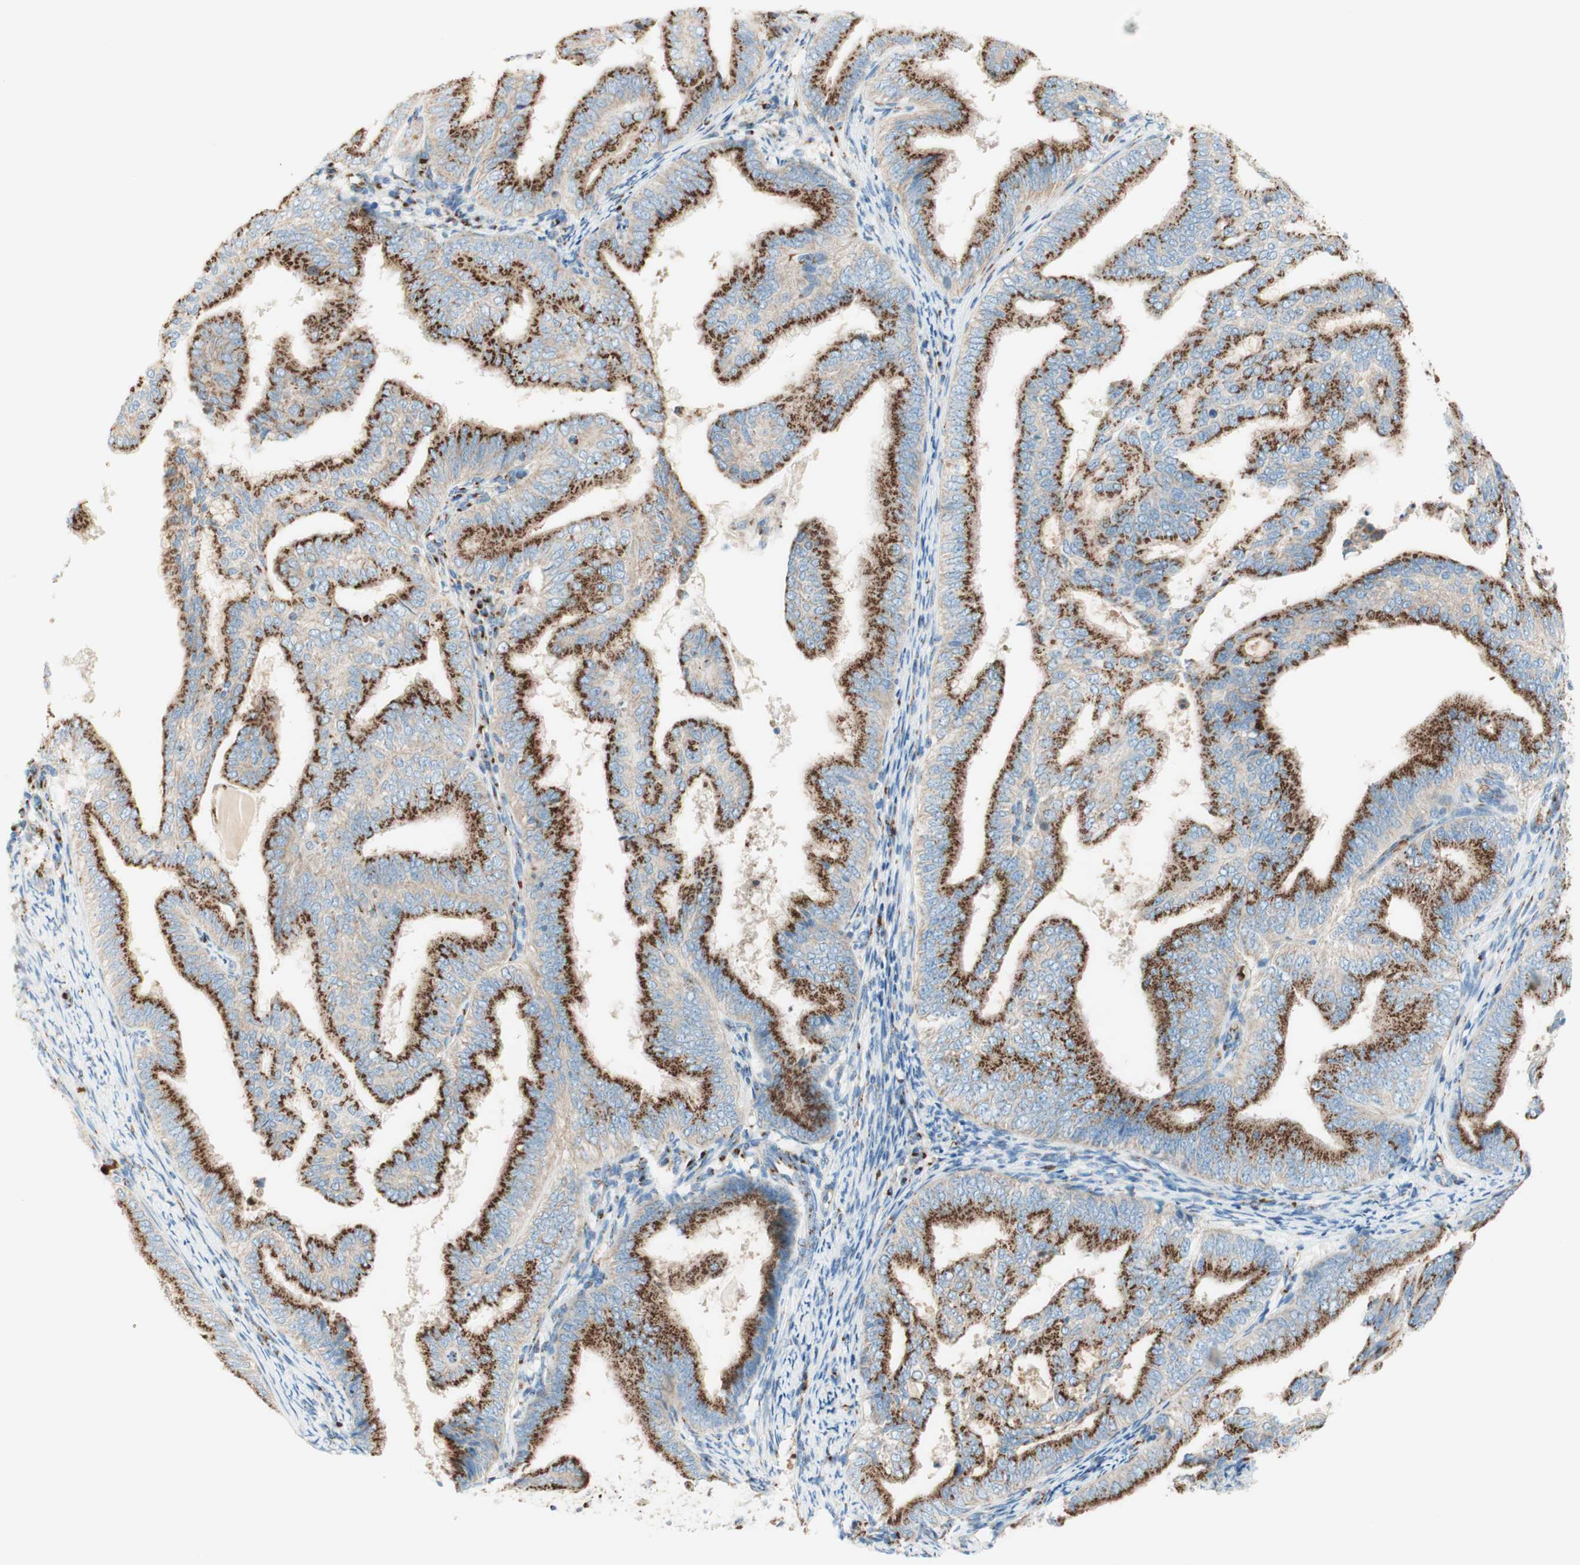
{"staining": {"intensity": "strong", "quantity": ">75%", "location": "cytoplasmic/membranous"}, "tissue": "endometrial cancer", "cell_type": "Tumor cells", "image_type": "cancer", "snomed": [{"axis": "morphology", "description": "Adenocarcinoma, NOS"}, {"axis": "topography", "description": "Endometrium"}], "caption": "Immunohistochemistry (IHC) photomicrograph of endometrial adenocarcinoma stained for a protein (brown), which exhibits high levels of strong cytoplasmic/membranous positivity in approximately >75% of tumor cells.", "gene": "GOLGB1", "patient": {"sex": "female", "age": 58}}